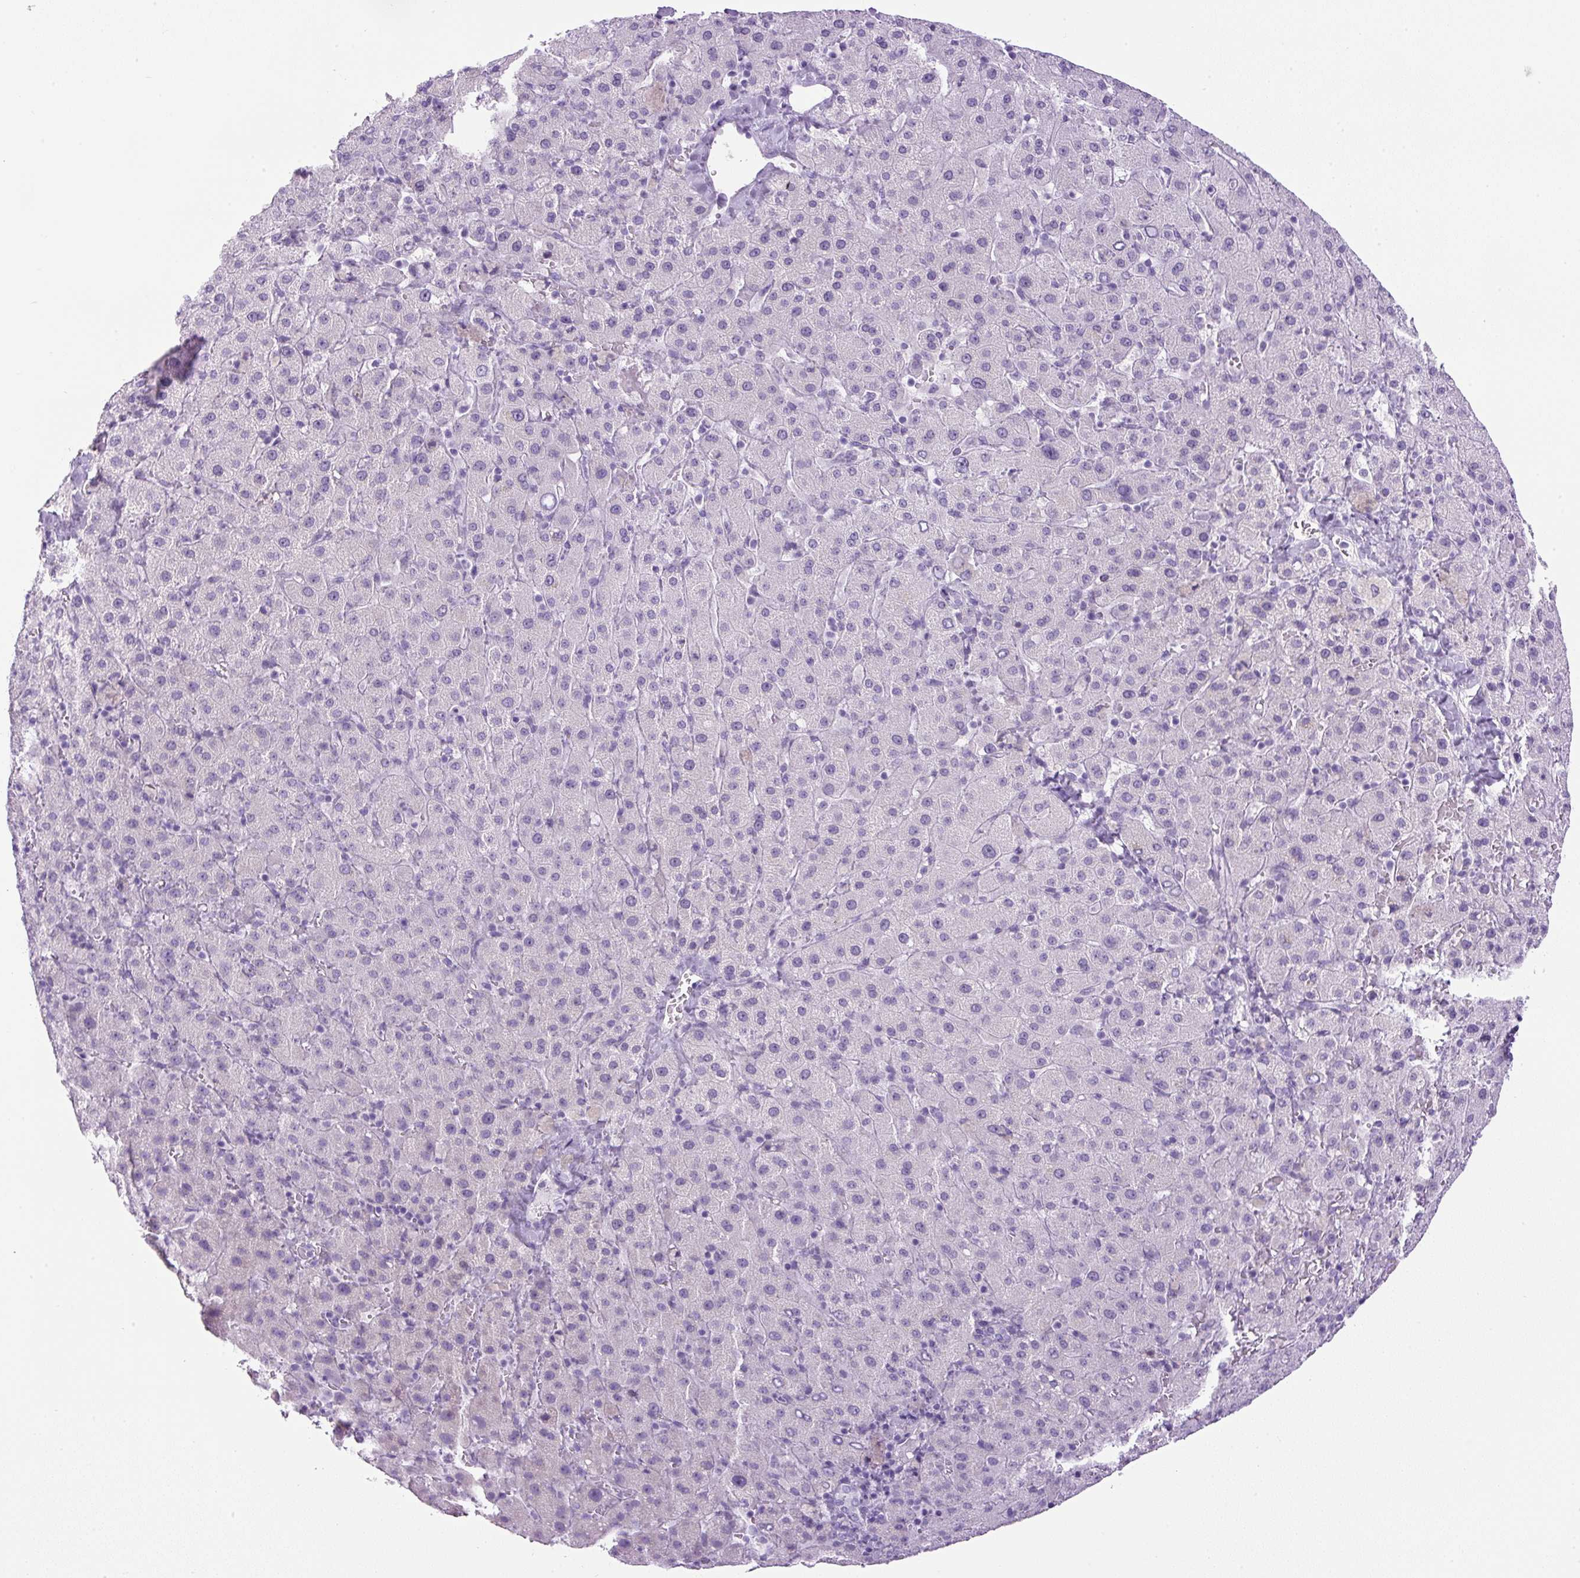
{"staining": {"intensity": "negative", "quantity": "none", "location": "none"}, "tissue": "liver cancer", "cell_type": "Tumor cells", "image_type": "cancer", "snomed": [{"axis": "morphology", "description": "Carcinoma, Hepatocellular, NOS"}, {"axis": "topography", "description": "Liver"}], "caption": "This micrograph is of liver cancer stained with immunohistochemistry (IHC) to label a protein in brown with the nuclei are counter-stained blue. There is no expression in tumor cells.", "gene": "RHBDD2", "patient": {"sex": "female", "age": 58}}